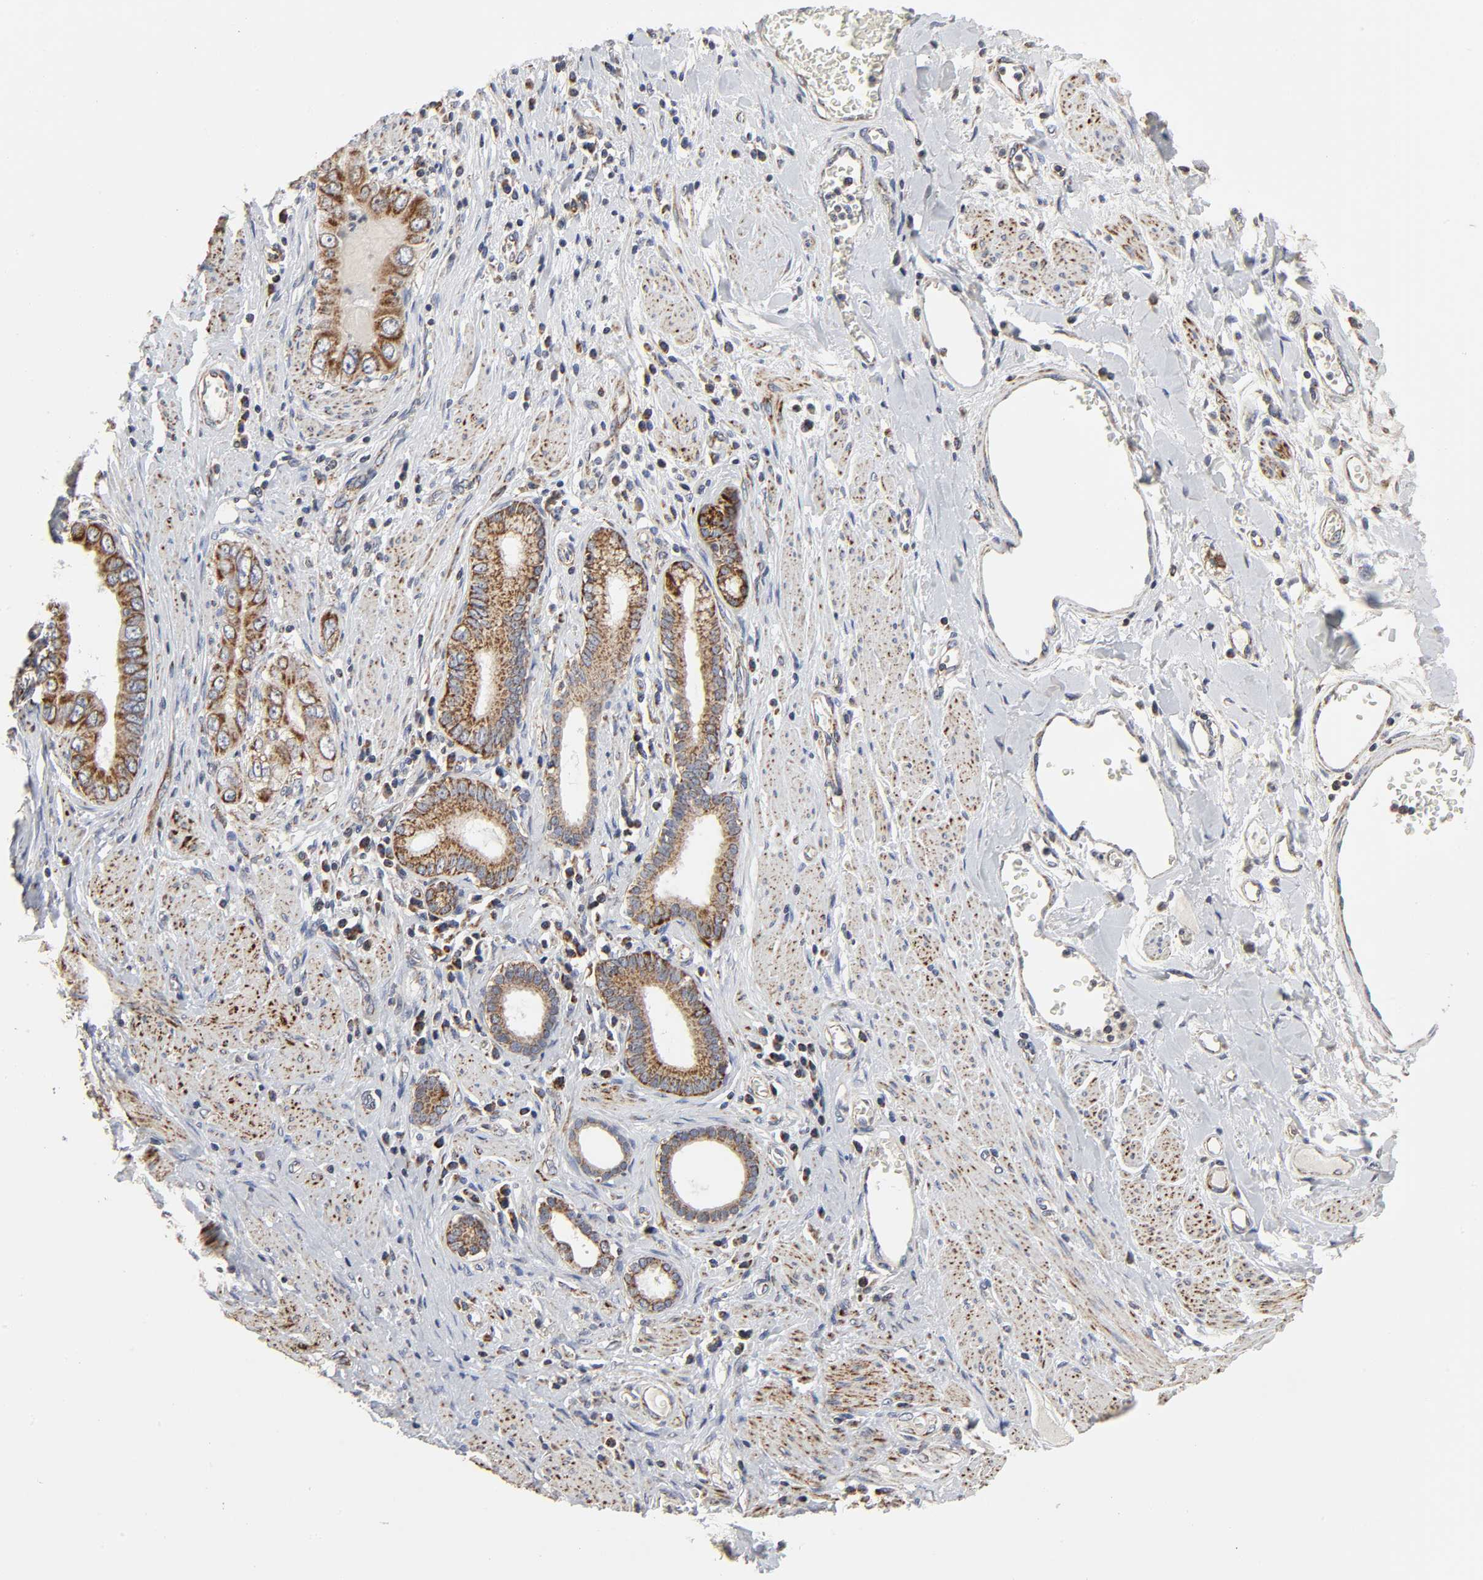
{"staining": {"intensity": "strong", "quantity": ">75%", "location": "cytoplasmic/membranous"}, "tissue": "pancreatic cancer", "cell_type": "Tumor cells", "image_type": "cancer", "snomed": [{"axis": "morphology", "description": "Normal tissue, NOS"}, {"axis": "topography", "description": "Lymph node"}], "caption": "Immunohistochemical staining of pancreatic cancer shows strong cytoplasmic/membranous protein staining in about >75% of tumor cells.", "gene": "COX6B1", "patient": {"sex": "male", "age": 50}}